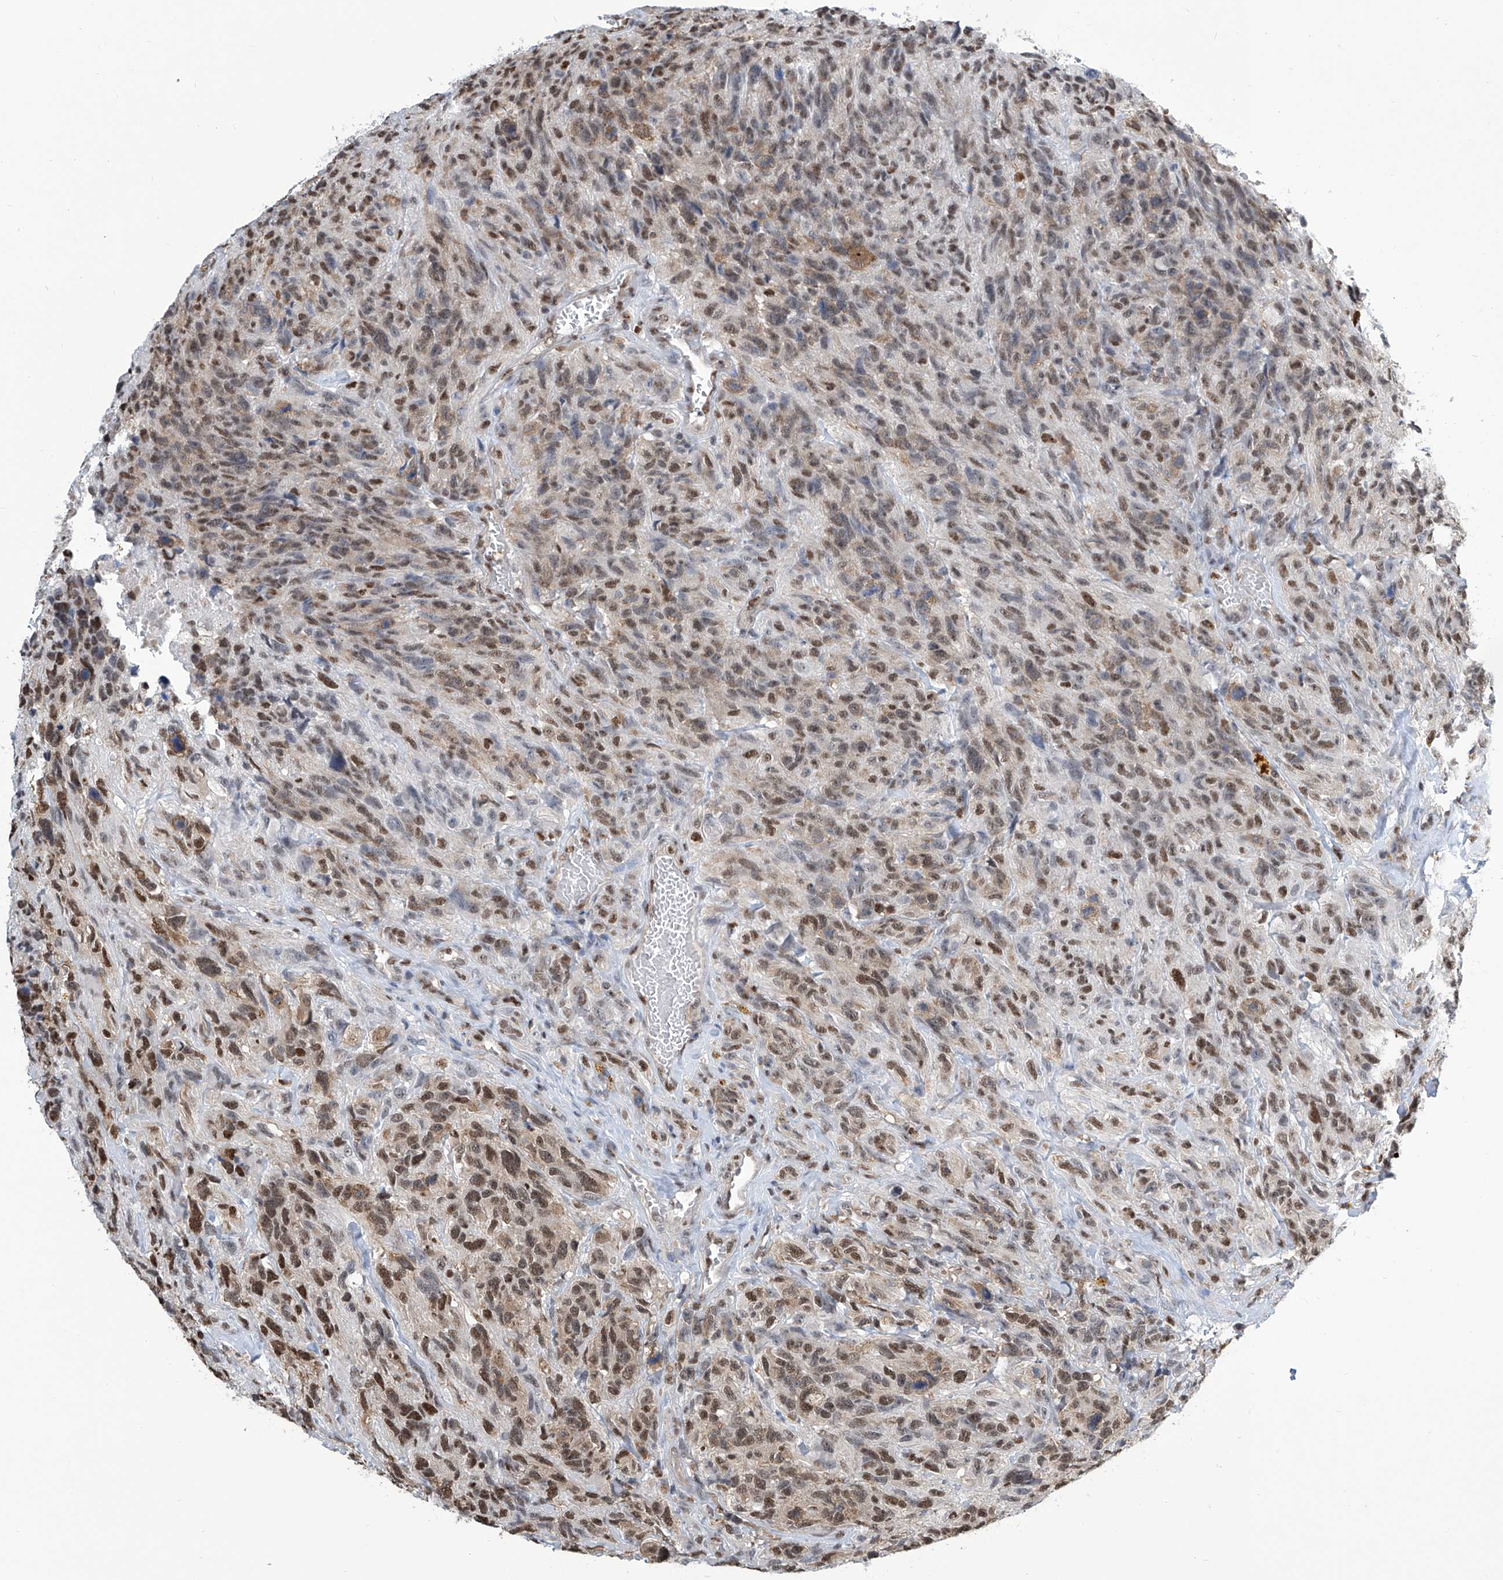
{"staining": {"intensity": "moderate", "quantity": "25%-75%", "location": "nuclear"}, "tissue": "glioma", "cell_type": "Tumor cells", "image_type": "cancer", "snomed": [{"axis": "morphology", "description": "Glioma, malignant, High grade"}, {"axis": "topography", "description": "Brain"}], "caption": "Human malignant high-grade glioma stained with a protein marker displays moderate staining in tumor cells.", "gene": "SREBF2", "patient": {"sex": "male", "age": 69}}